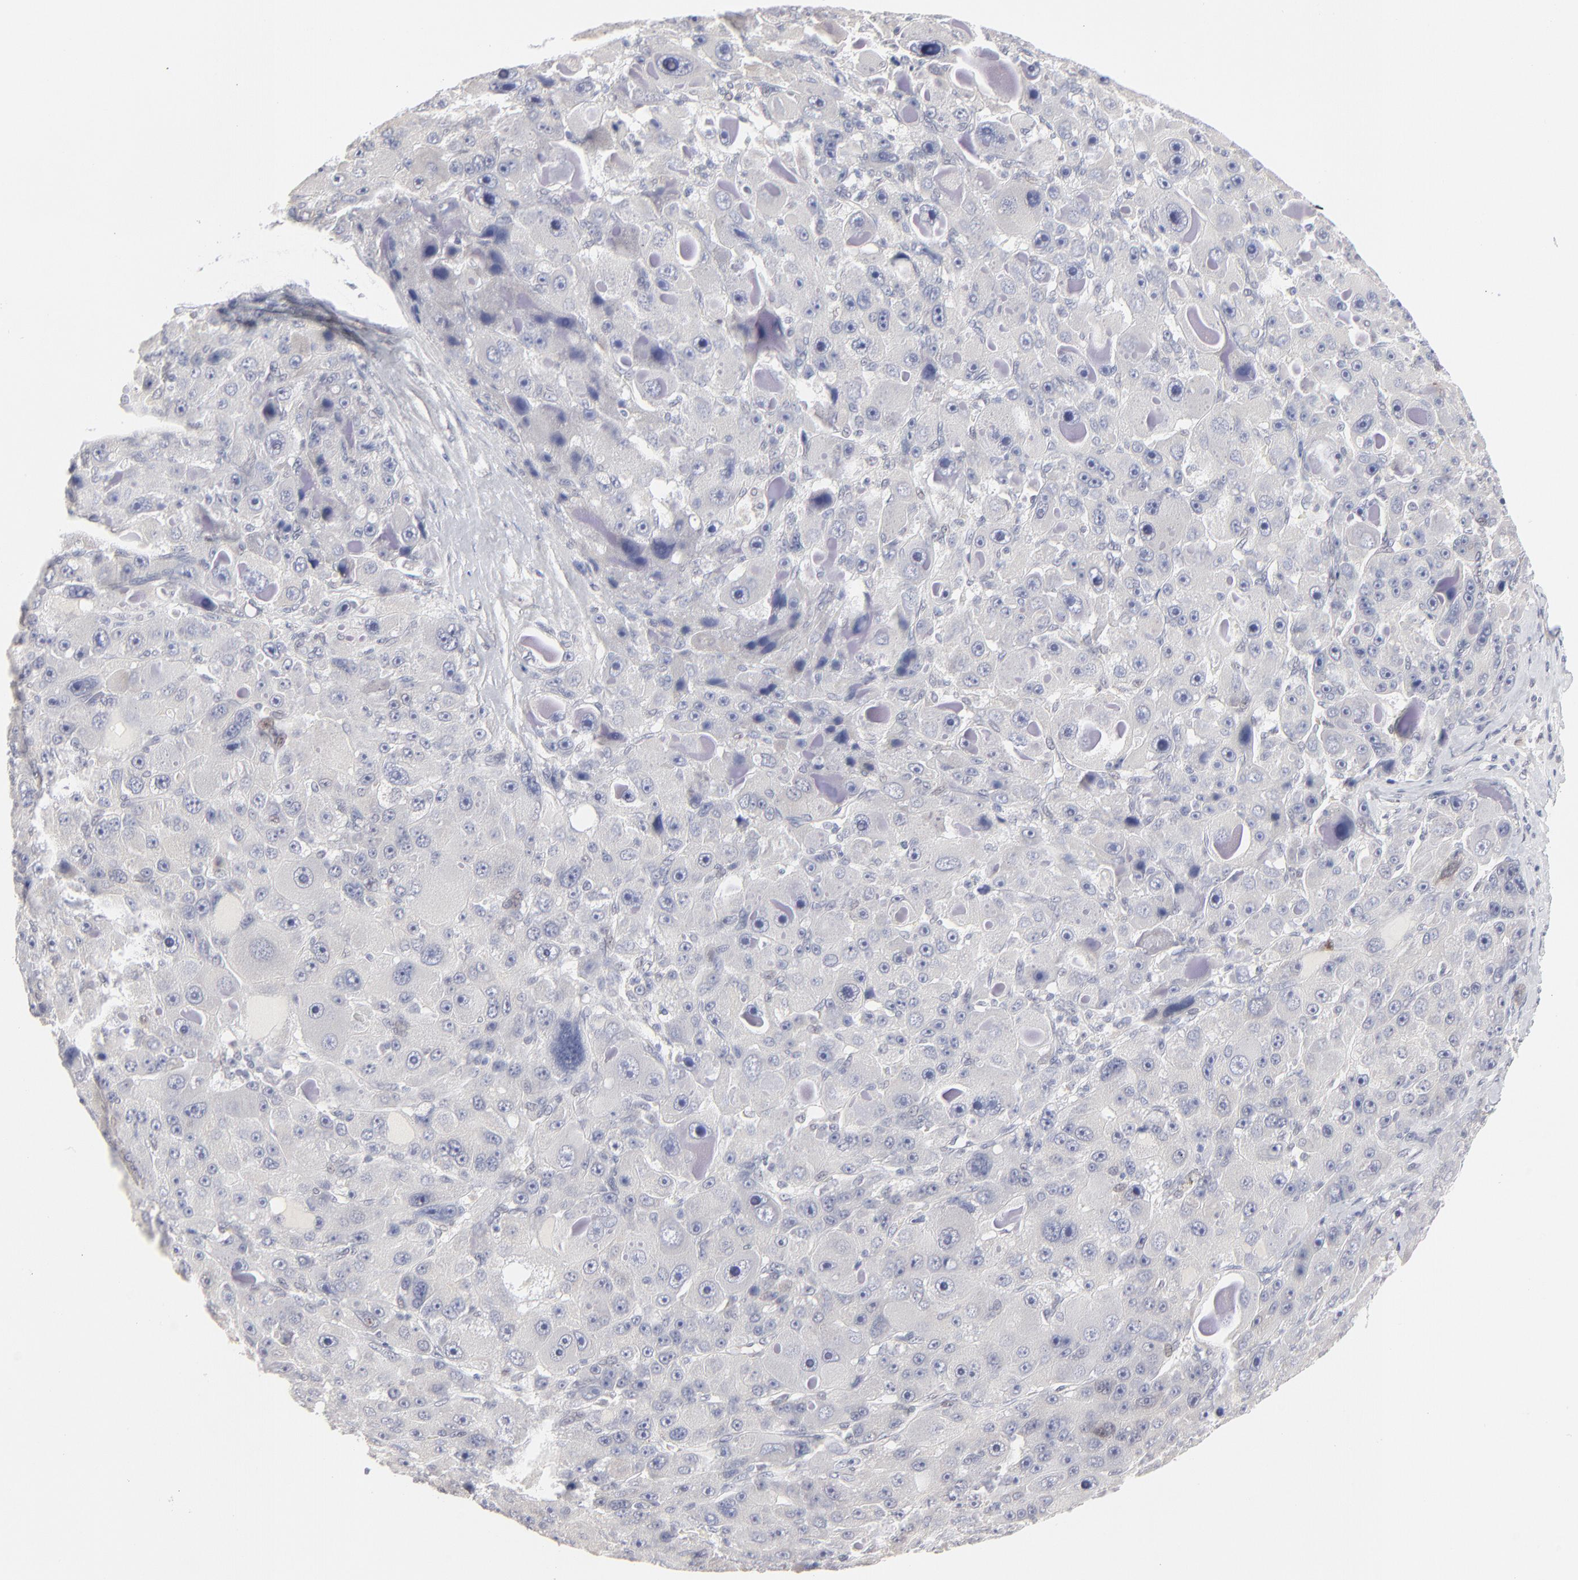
{"staining": {"intensity": "negative", "quantity": "none", "location": "none"}, "tissue": "liver cancer", "cell_type": "Tumor cells", "image_type": "cancer", "snomed": [{"axis": "morphology", "description": "Carcinoma, Hepatocellular, NOS"}, {"axis": "topography", "description": "Liver"}], "caption": "Immunohistochemistry histopathology image of liver cancer stained for a protein (brown), which displays no staining in tumor cells. (Brightfield microscopy of DAB immunohistochemistry (IHC) at high magnification).", "gene": "RBM3", "patient": {"sex": "male", "age": 76}}